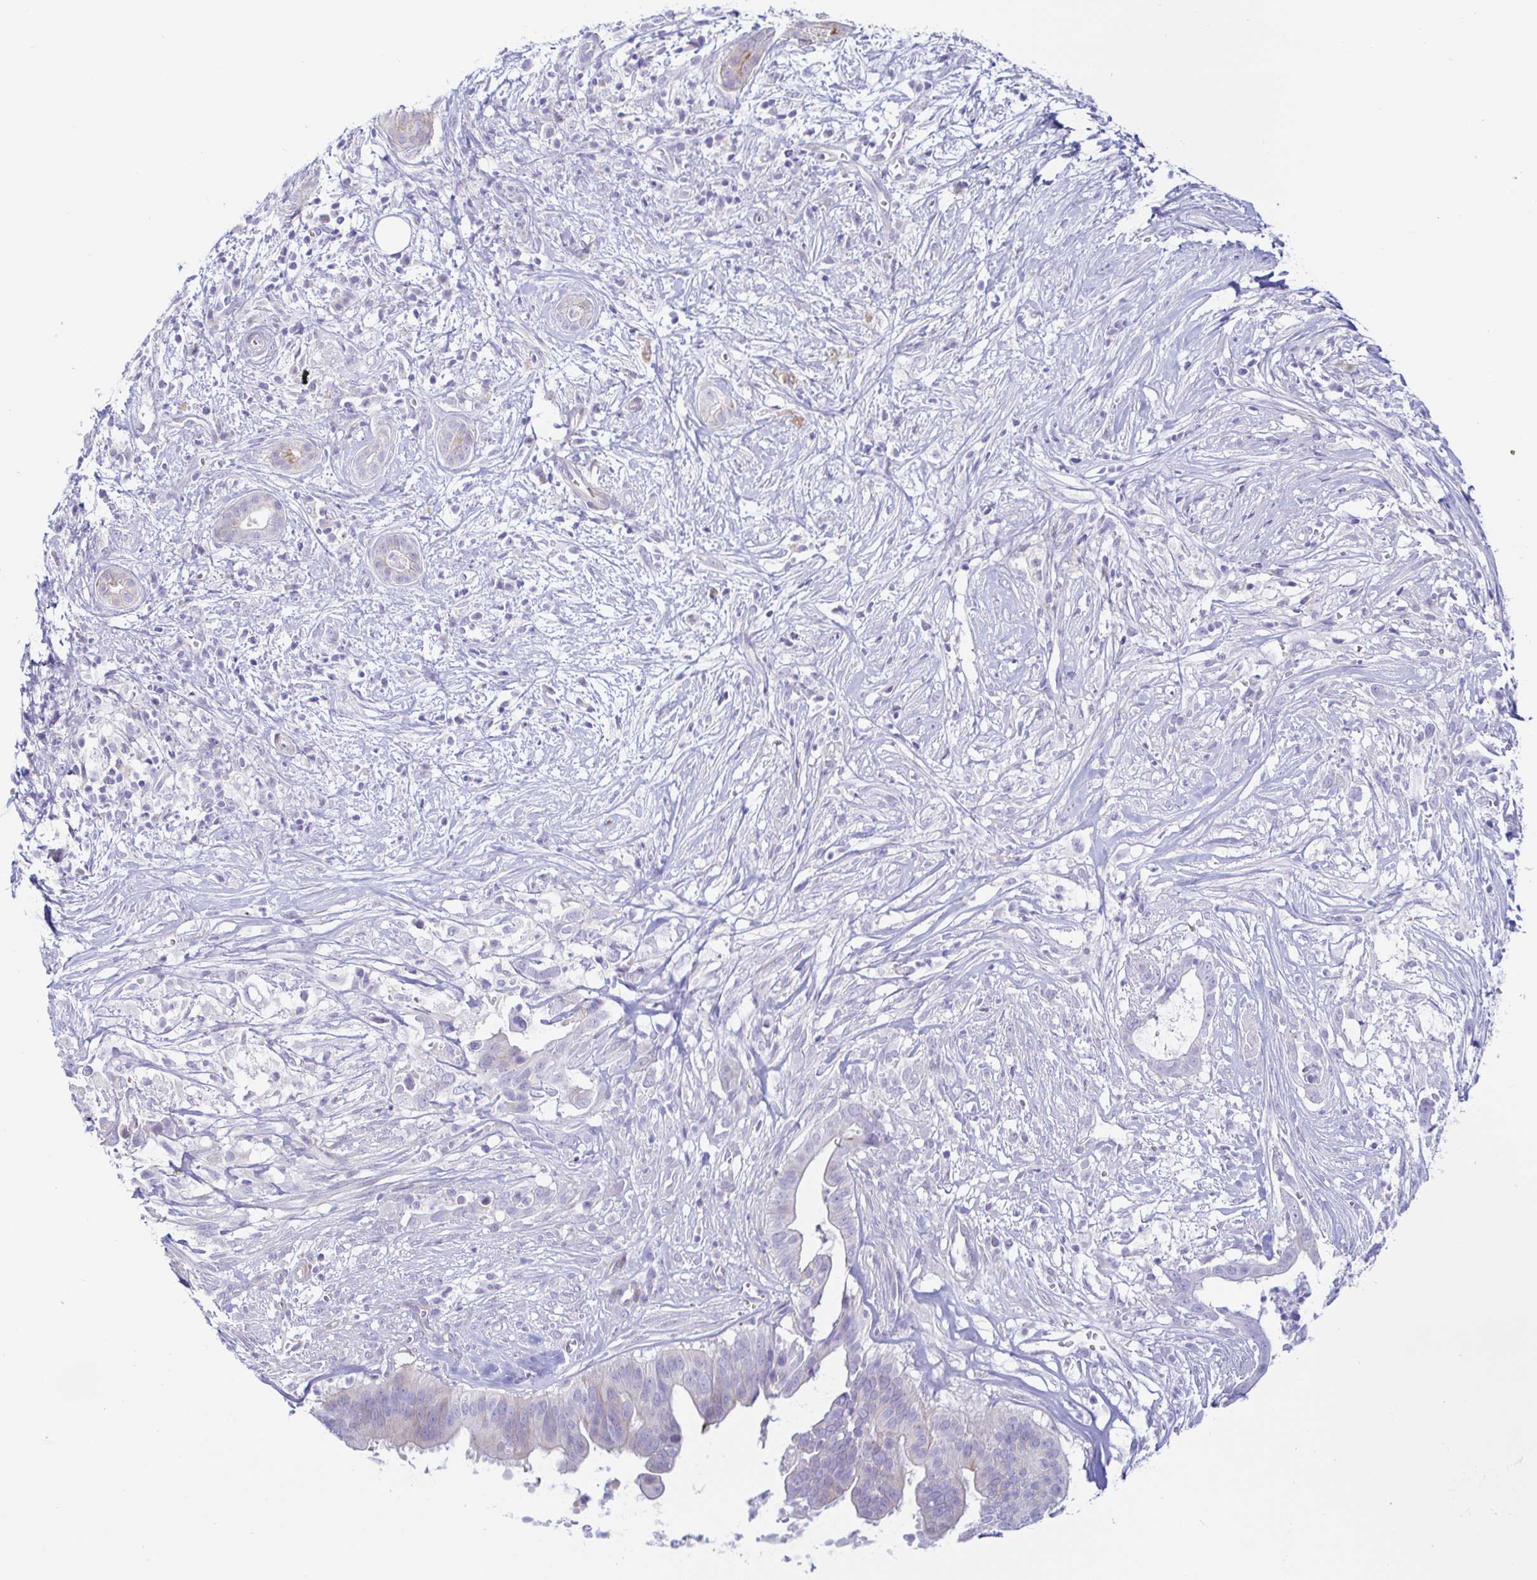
{"staining": {"intensity": "negative", "quantity": "none", "location": "none"}, "tissue": "pancreatic cancer", "cell_type": "Tumor cells", "image_type": "cancer", "snomed": [{"axis": "morphology", "description": "Adenocarcinoma, NOS"}, {"axis": "topography", "description": "Pancreas"}], "caption": "This photomicrograph is of pancreatic adenocarcinoma stained with IHC to label a protein in brown with the nuclei are counter-stained blue. There is no staining in tumor cells.", "gene": "PINLYP", "patient": {"sex": "male", "age": 61}}